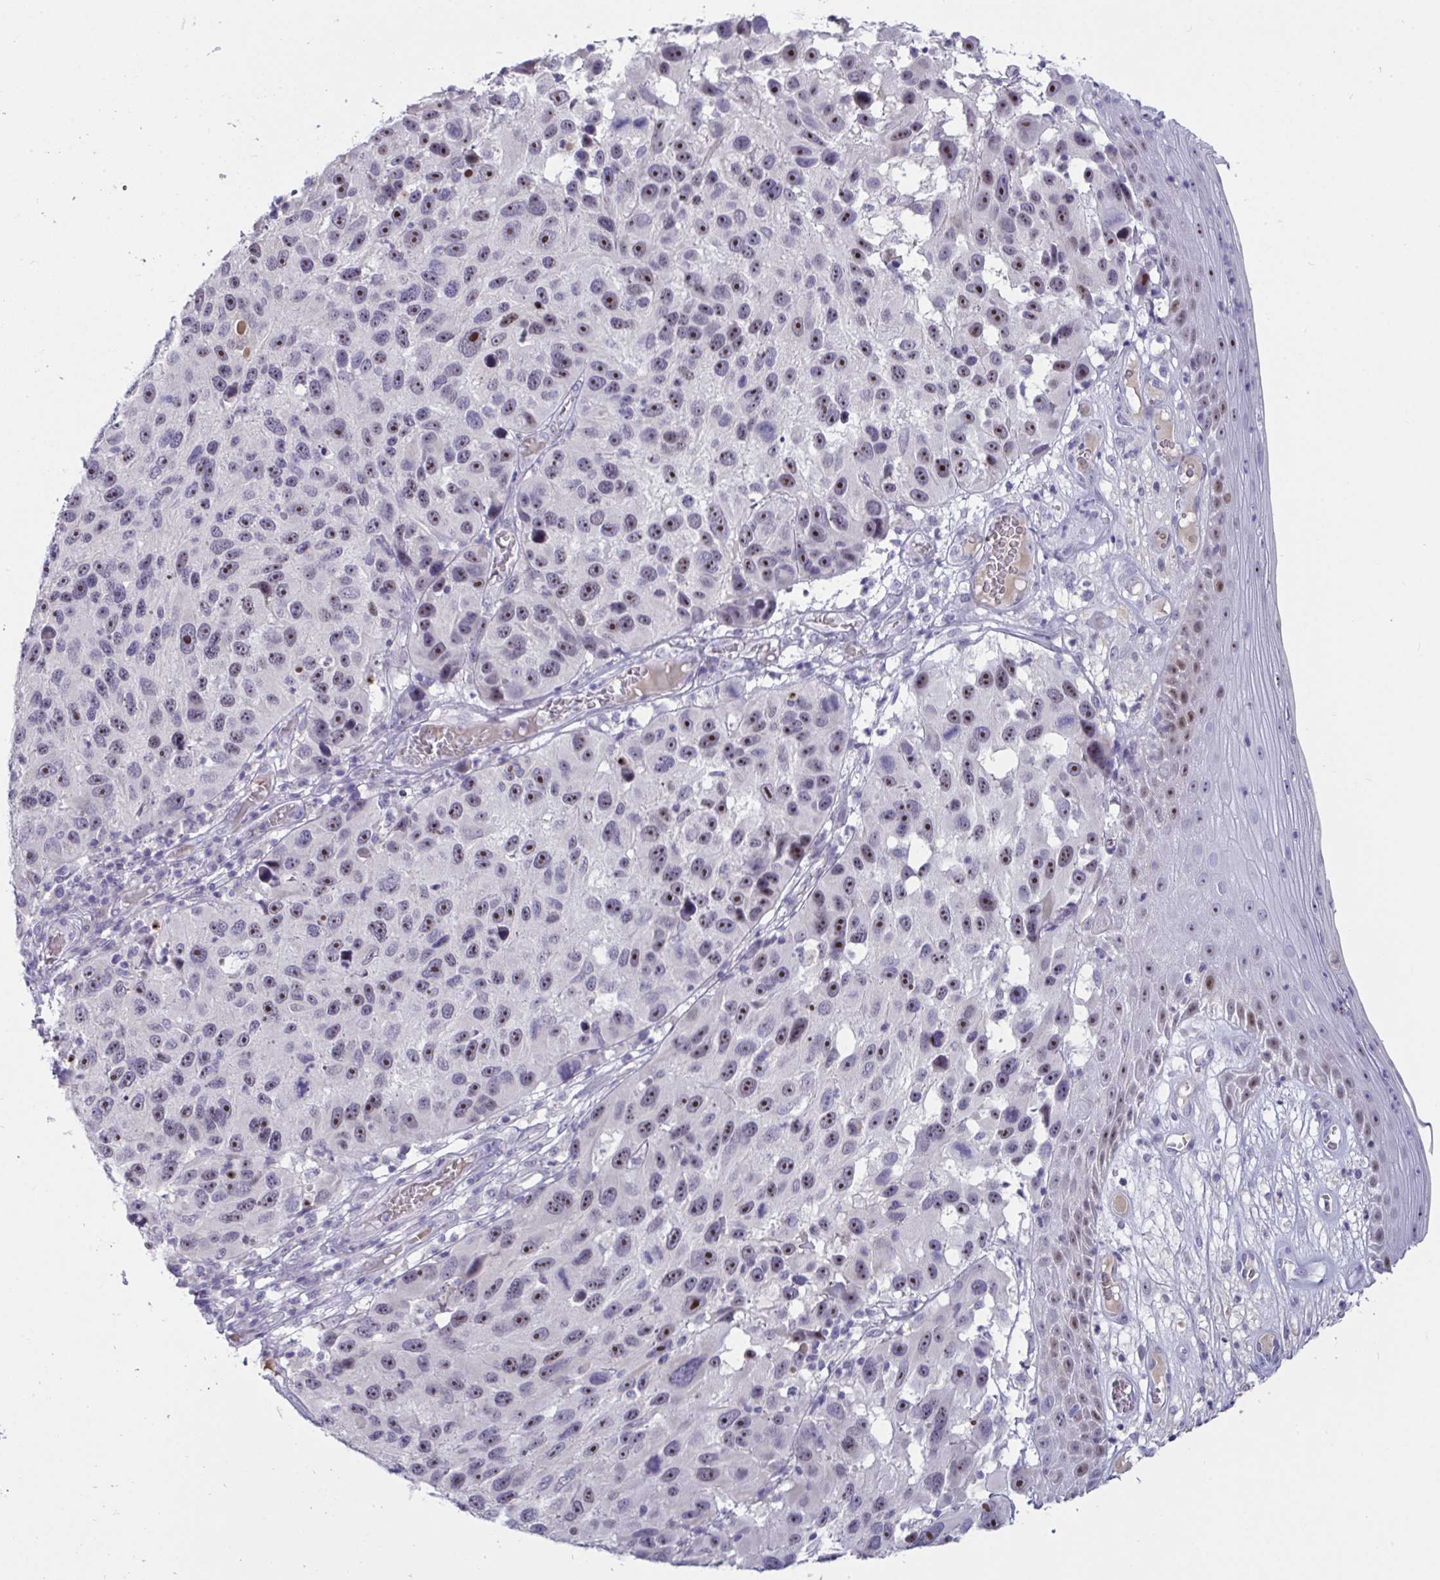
{"staining": {"intensity": "moderate", "quantity": "25%-75%", "location": "nuclear"}, "tissue": "melanoma", "cell_type": "Tumor cells", "image_type": "cancer", "snomed": [{"axis": "morphology", "description": "Malignant melanoma, NOS"}, {"axis": "topography", "description": "Skin"}], "caption": "Immunohistochemistry (IHC) of melanoma exhibits medium levels of moderate nuclear positivity in approximately 25%-75% of tumor cells.", "gene": "MYC", "patient": {"sex": "male", "age": 53}}